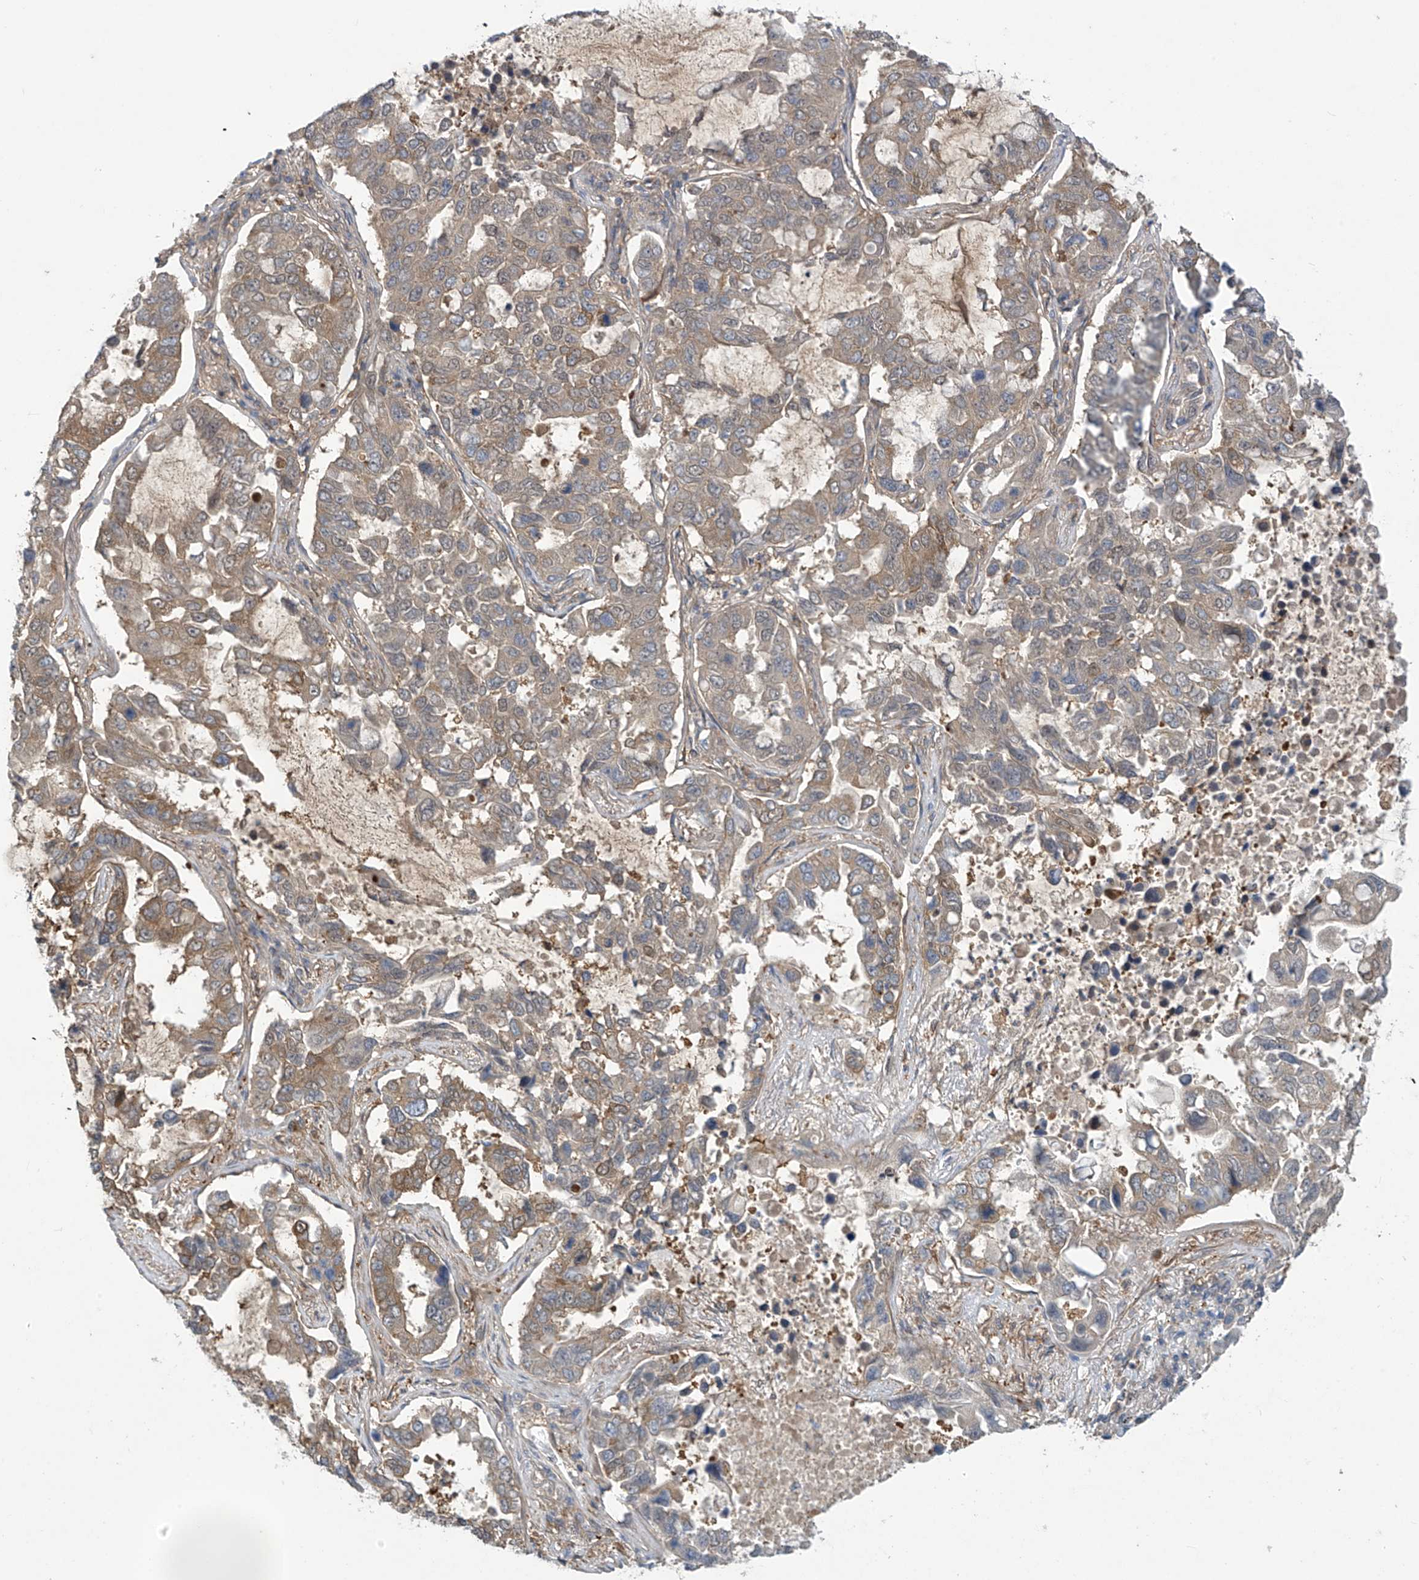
{"staining": {"intensity": "weak", "quantity": "25%-75%", "location": "cytoplasmic/membranous"}, "tissue": "lung cancer", "cell_type": "Tumor cells", "image_type": "cancer", "snomed": [{"axis": "morphology", "description": "Adenocarcinoma, NOS"}, {"axis": "topography", "description": "Lung"}], "caption": "IHC micrograph of human lung cancer (adenocarcinoma) stained for a protein (brown), which displays low levels of weak cytoplasmic/membranous expression in approximately 25%-75% of tumor cells.", "gene": "ADI1", "patient": {"sex": "male", "age": 64}}